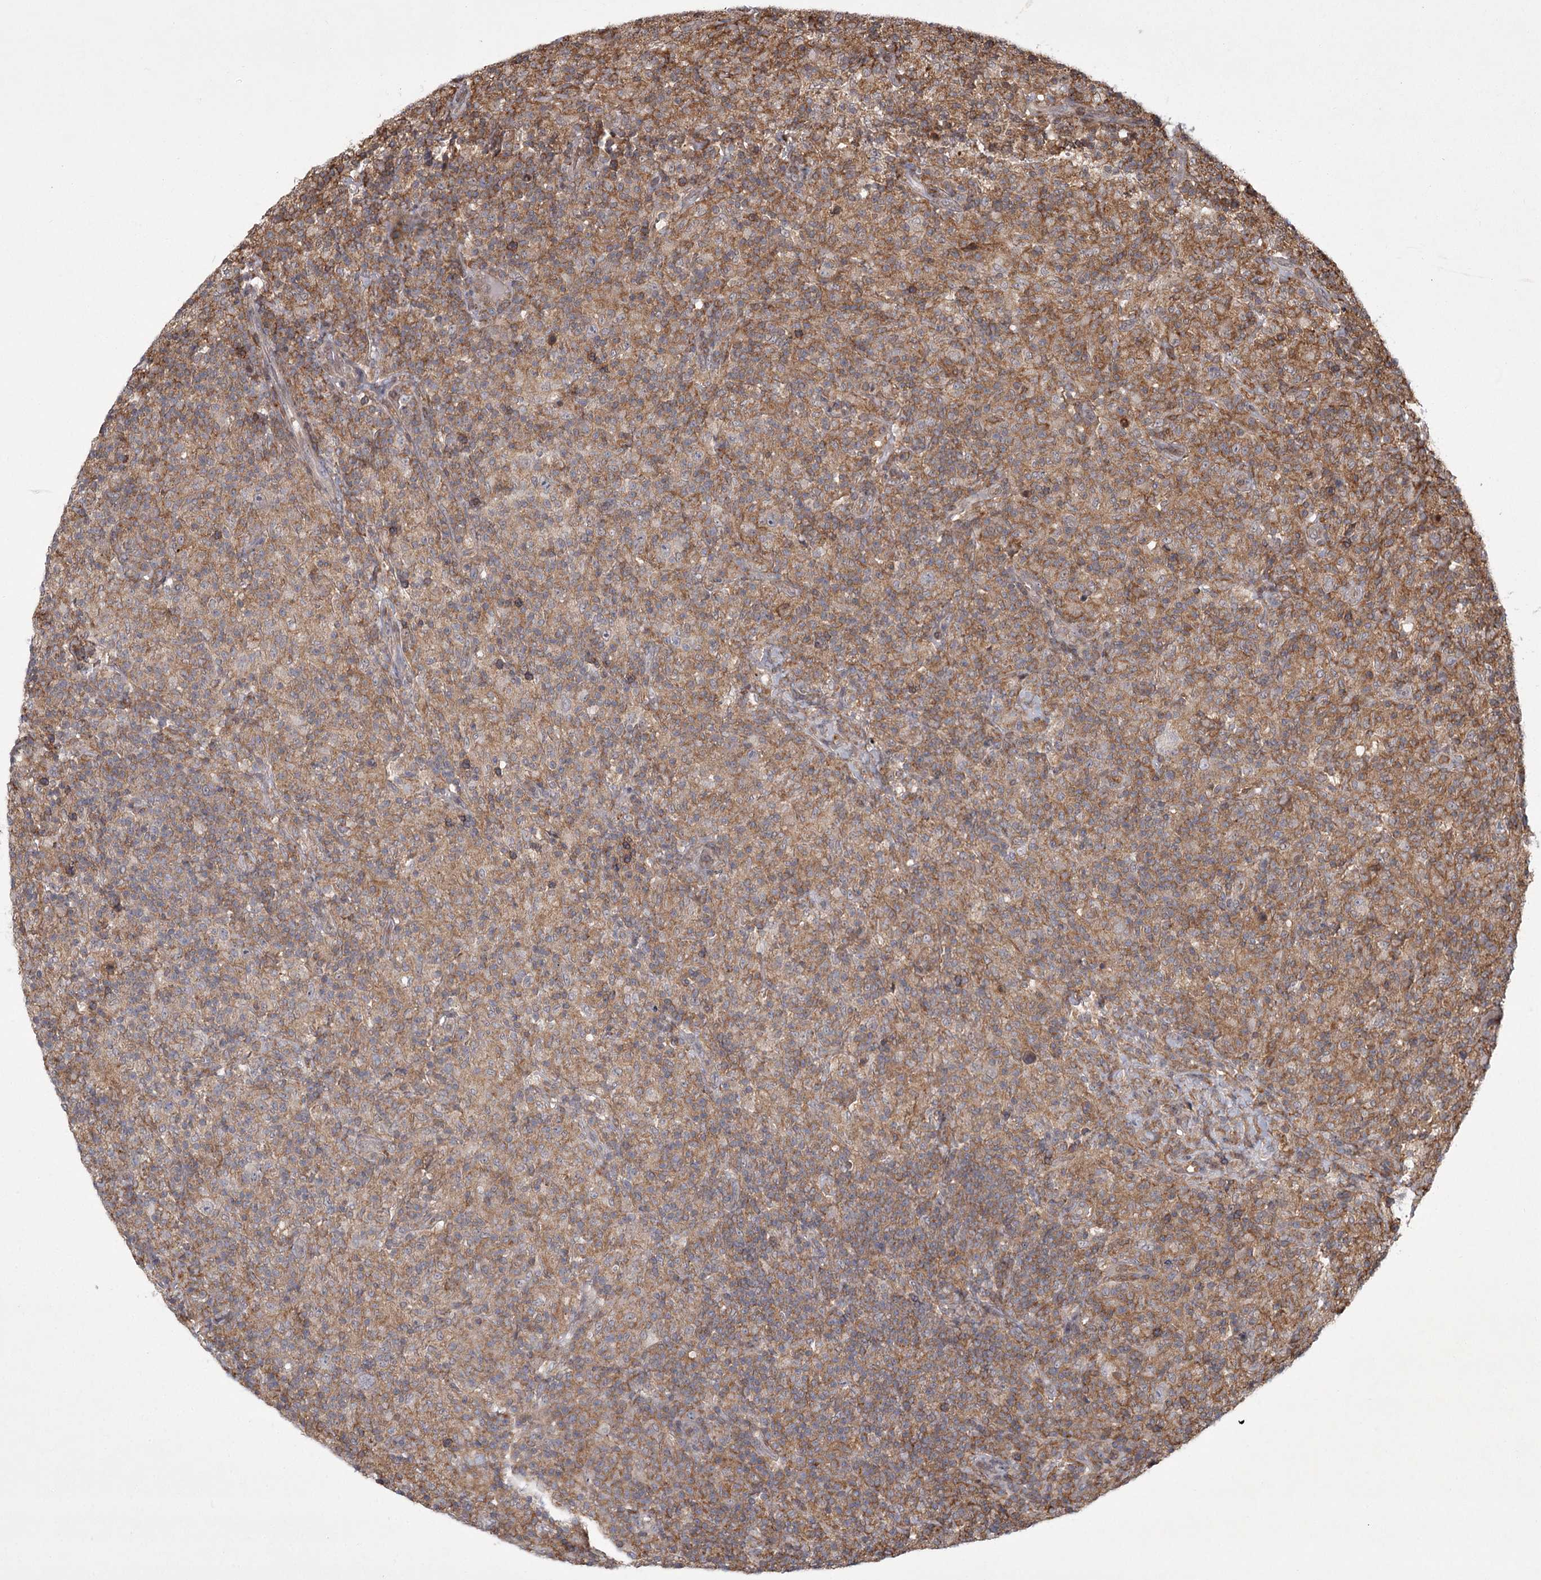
{"staining": {"intensity": "negative", "quantity": "none", "location": "none"}, "tissue": "lymphoma", "cell_type": "Tumor cells", "image_type": "cancer", "snomed": [{"axis": "morphology", "description": "Hodgkin's disease, NOS"}, {"axis": "topography", "description": "Lymph node"}], "caption": "High power microscopy photomicrograph of an IHC histopathology image of lymphoma, revealing no significant staining in tumor cells.", "gene": "MEPE", "patient": {"sex": "male", "age": 70}}